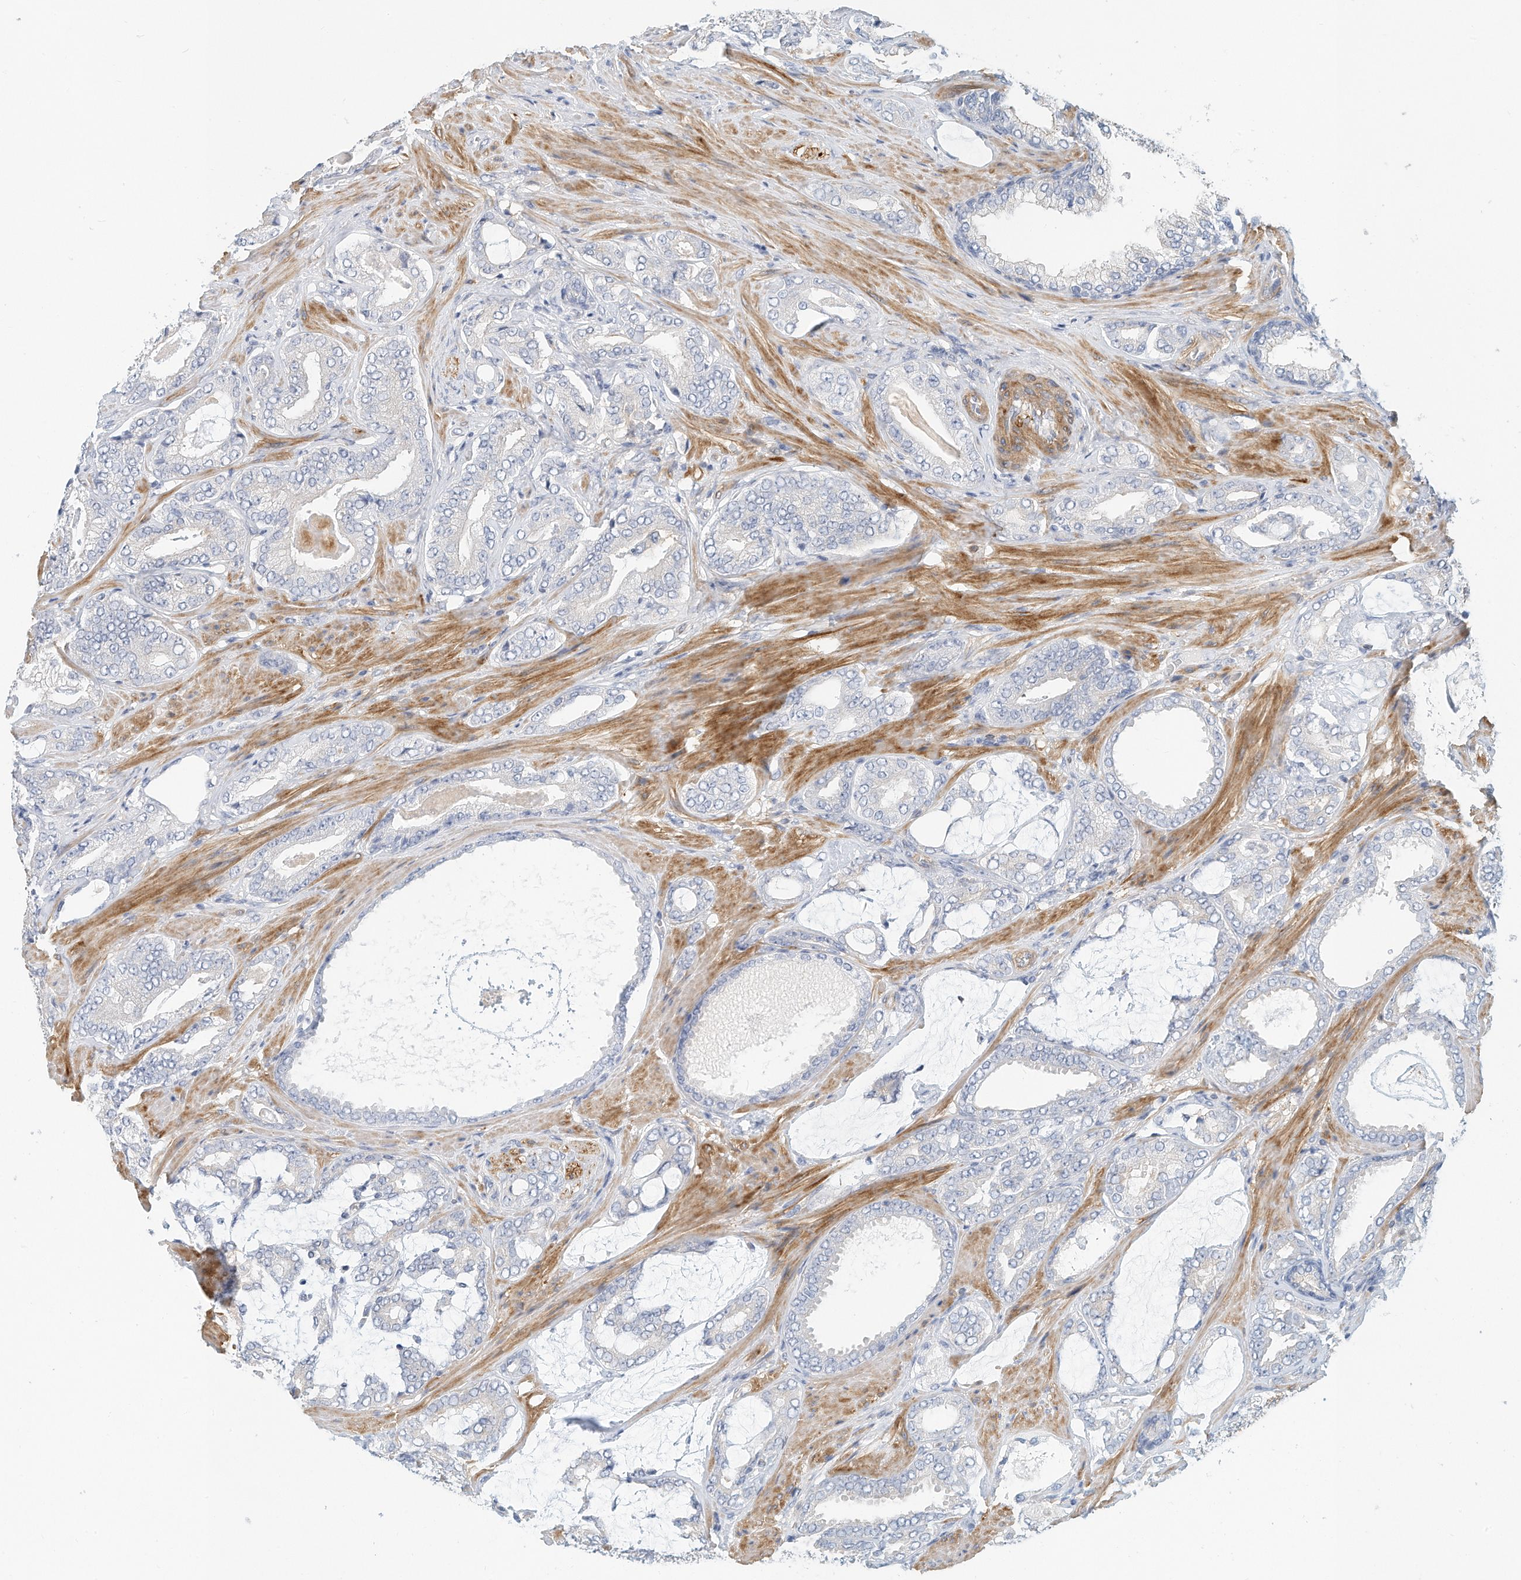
{"staining": {"intensity": "negative", "quantity": "none", "location": "none"}, "tissue": "prostate cancer", "cell_type": "Tumor cells", "image_type": "cancer", "snomed": [{"axis": "morphology", "description": "Adenocarcinoma, Low grade"}, {"axis": "topography", "description": "Prostate"}], "caption": "Immunohistochemistry (IHC) photomicrograph of human low-grade adenocarcinoma (prostate) stained for a protein (brown), which displays no positivity in tumor cells.", "gene": "MICAL1", "patient": {"sex": "male", "age": 71}}